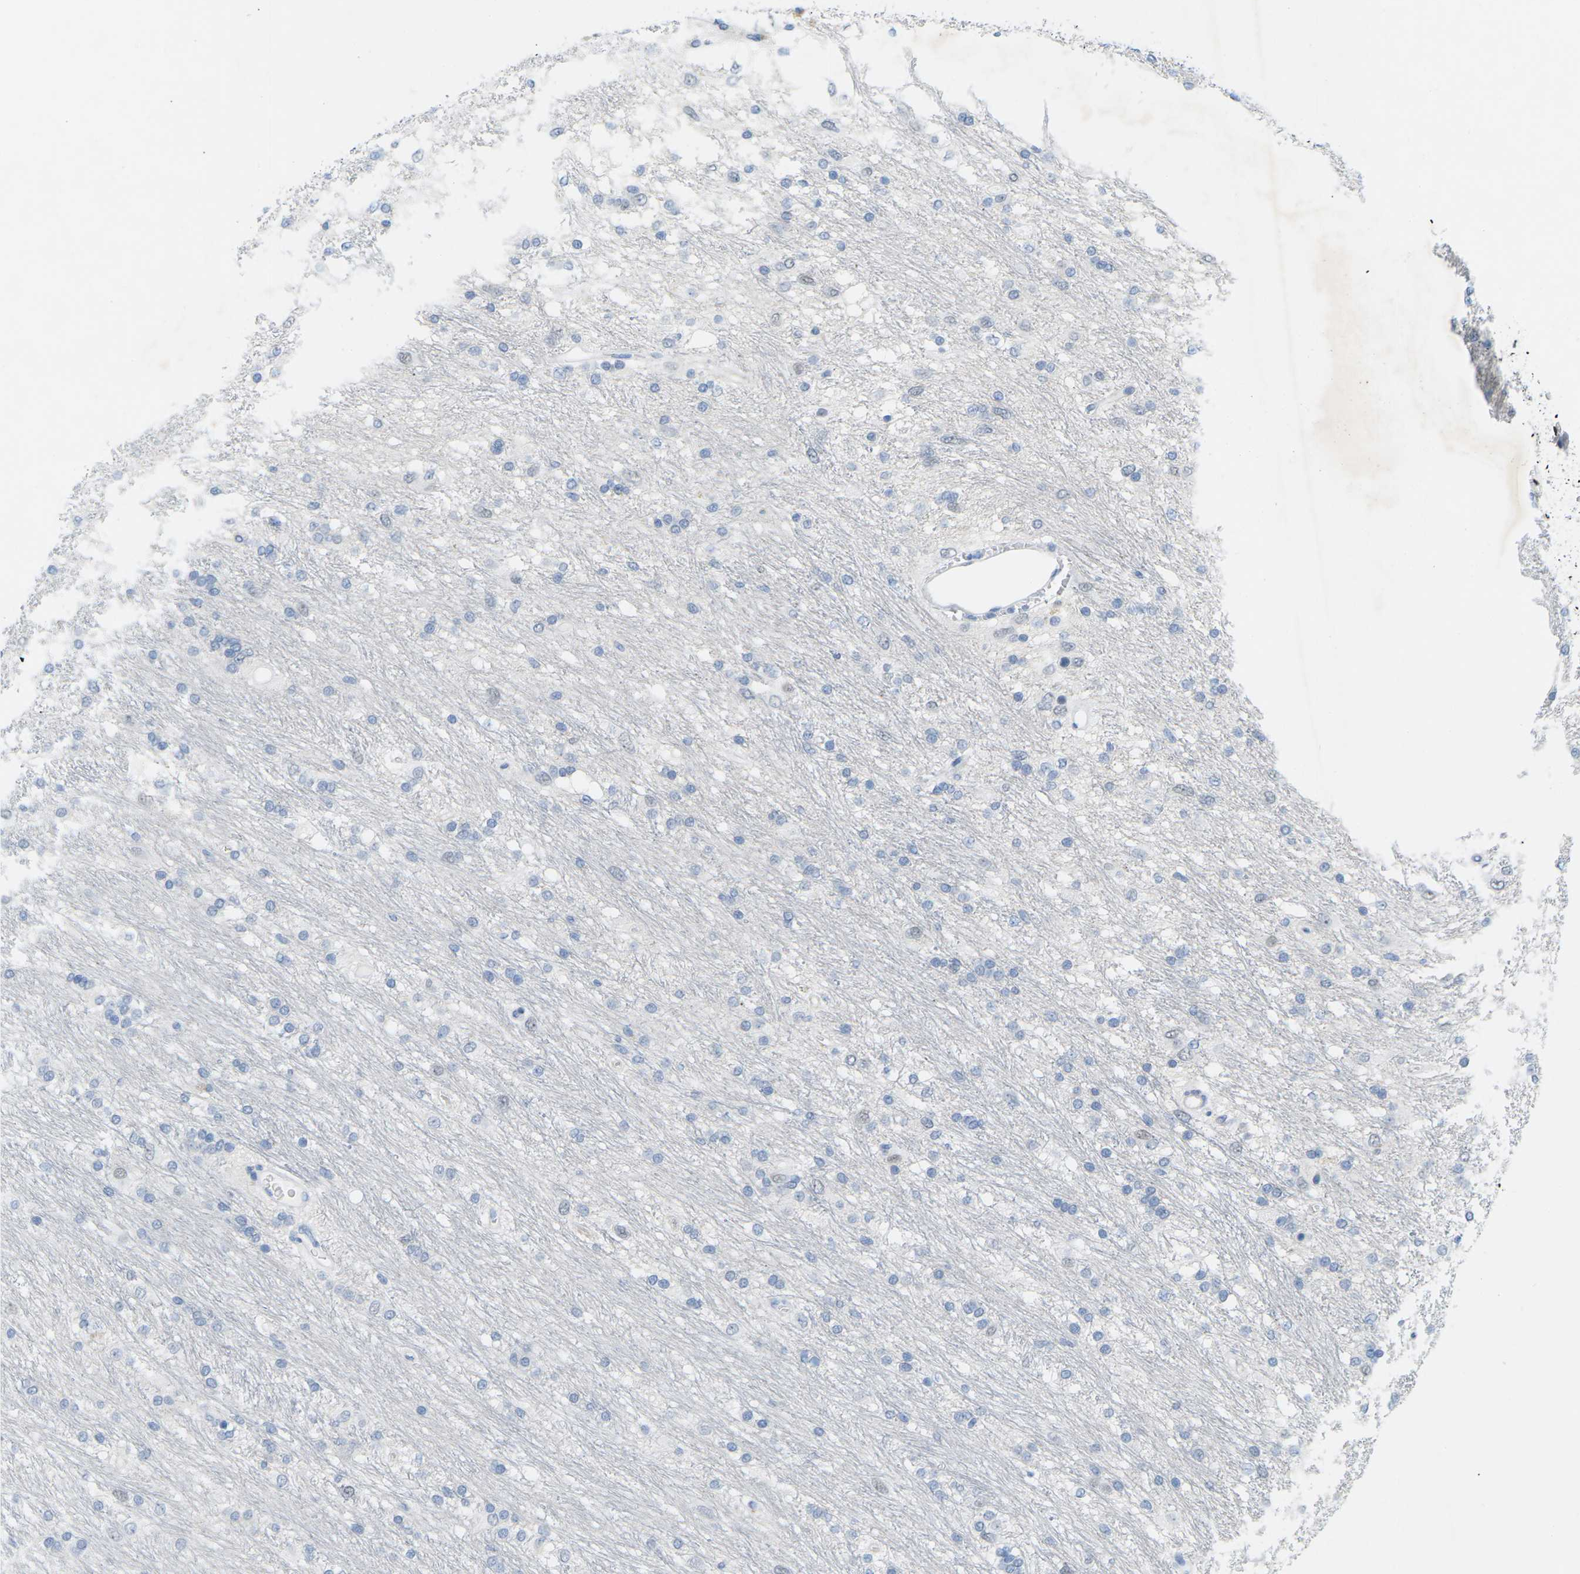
{"staining": {"intensity": "negative", "quantity": "none", "location": "none"}, "tissue": "glioma", "cell_type": "Tumor cells", "image_type": "cancer", "snomed": [{"axis": "morphology", "description": "Glioma, malignant, Low grade"}, {"axis": "topography", "description": "Brain"}], "caption": "The photomicrograph demonstrates no staining of tumor cells in glioma.", "gene": "HLTF", "patient": {"sex": "male", "age": 77}}